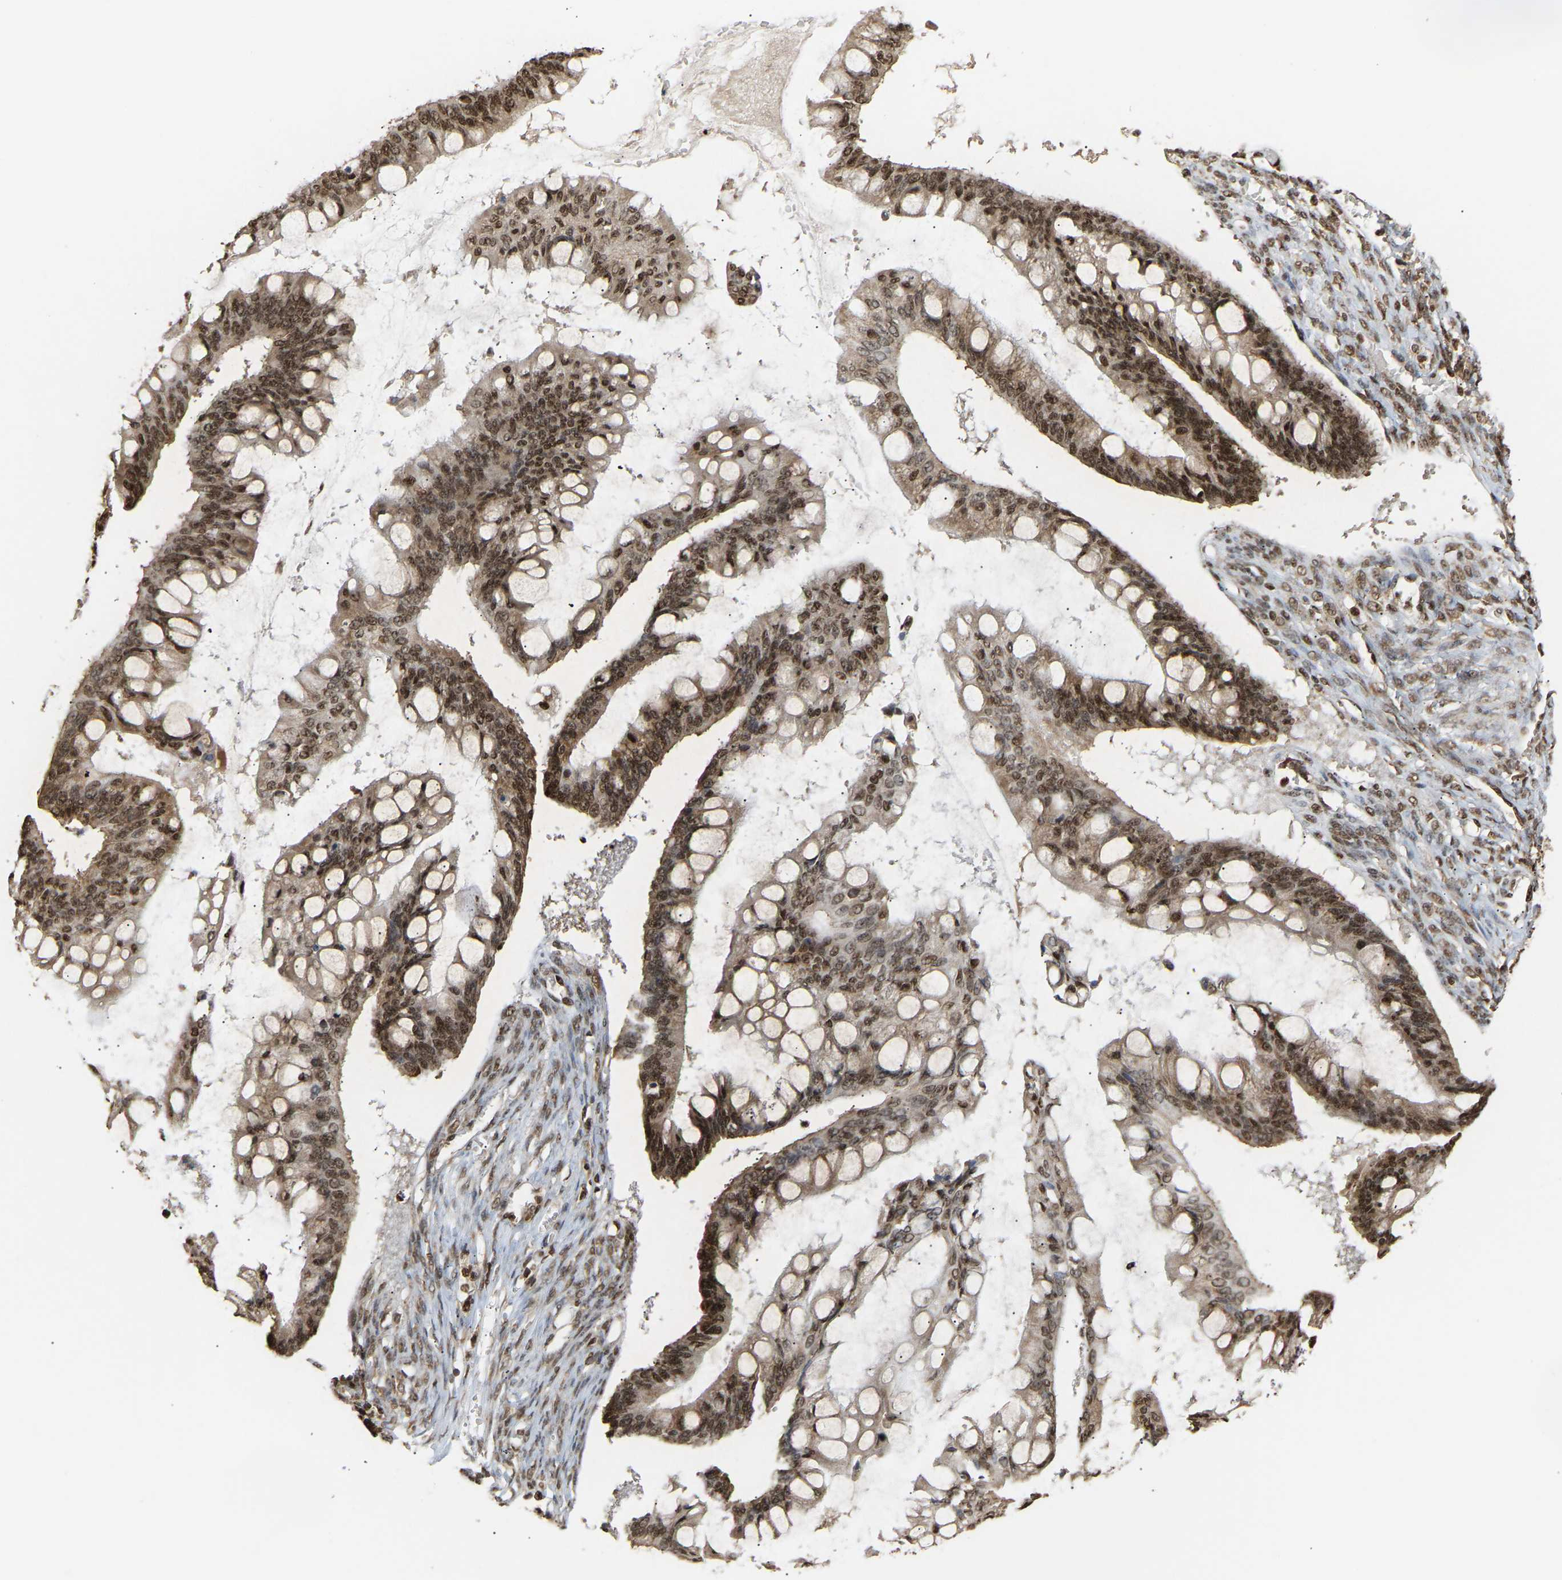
{"staining": {"intensity": "moderate", "quantity": ">75%", "location": "cytoplasmic/membranous,nuclear"}, "tissue": "ovarian cancer", "cell_type": "Tumor cells", "image_type": "cancer", "snomed": [{"axis": "morphology", "description": "Cystadenocarcinoma, mucinous, NOS"}, {"axis": "topography", "description": "Ovary"}], "caption": "A high-resolution image shows IHC staining of ovarian cancer (mucinous cystadenocarcinoma), which exhibits moderate cytoplasmic/membranous and nuclear expression in approximately >75% of tumor cells.", "gene": "ALYREF", "patient": {"sex": "female", "age": 73}}